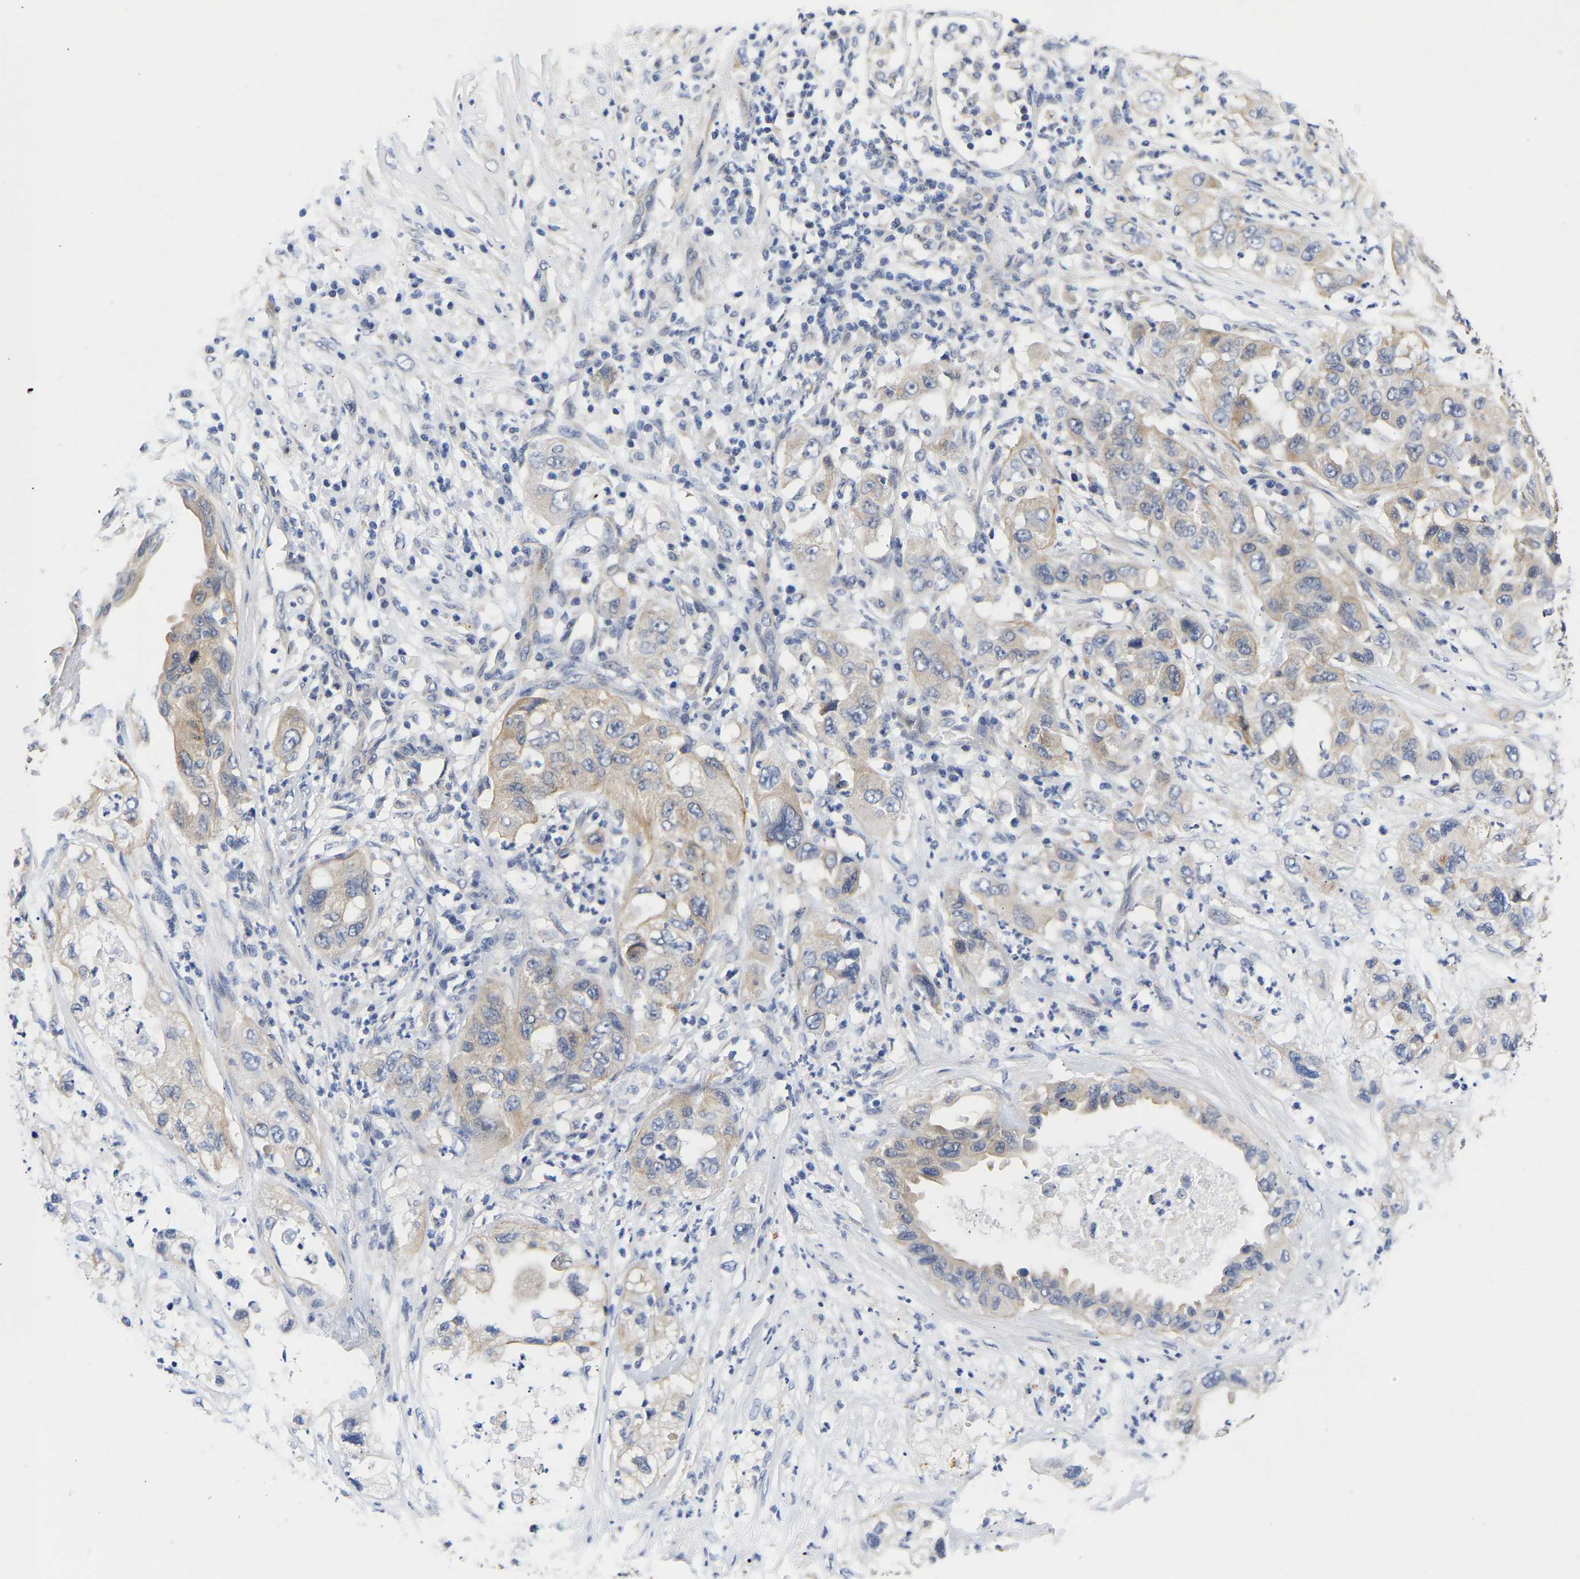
{"staining": {"intensity": "weak", "quantity": "25%-75%", "location": "cytoplasmic/membranous"}, "tissue": "pancreatic cancer", "cell_type": "Tumor cells", "image_type": "cancer", "snomed": [{"axis": "morphology", "description": "Adenocarcinoma, NOS"}, {"axis": "topography", "description": "Pancreas"}], "caption": "Adenocarcinoma (pancreatic) stained with a brown dye demonstrates weak cytoplasmic/membranous positive positivity in about 25%-75% of tumor cells.", "gene": "CCDC6", "patient": {"sex": "female", "age": 78}}